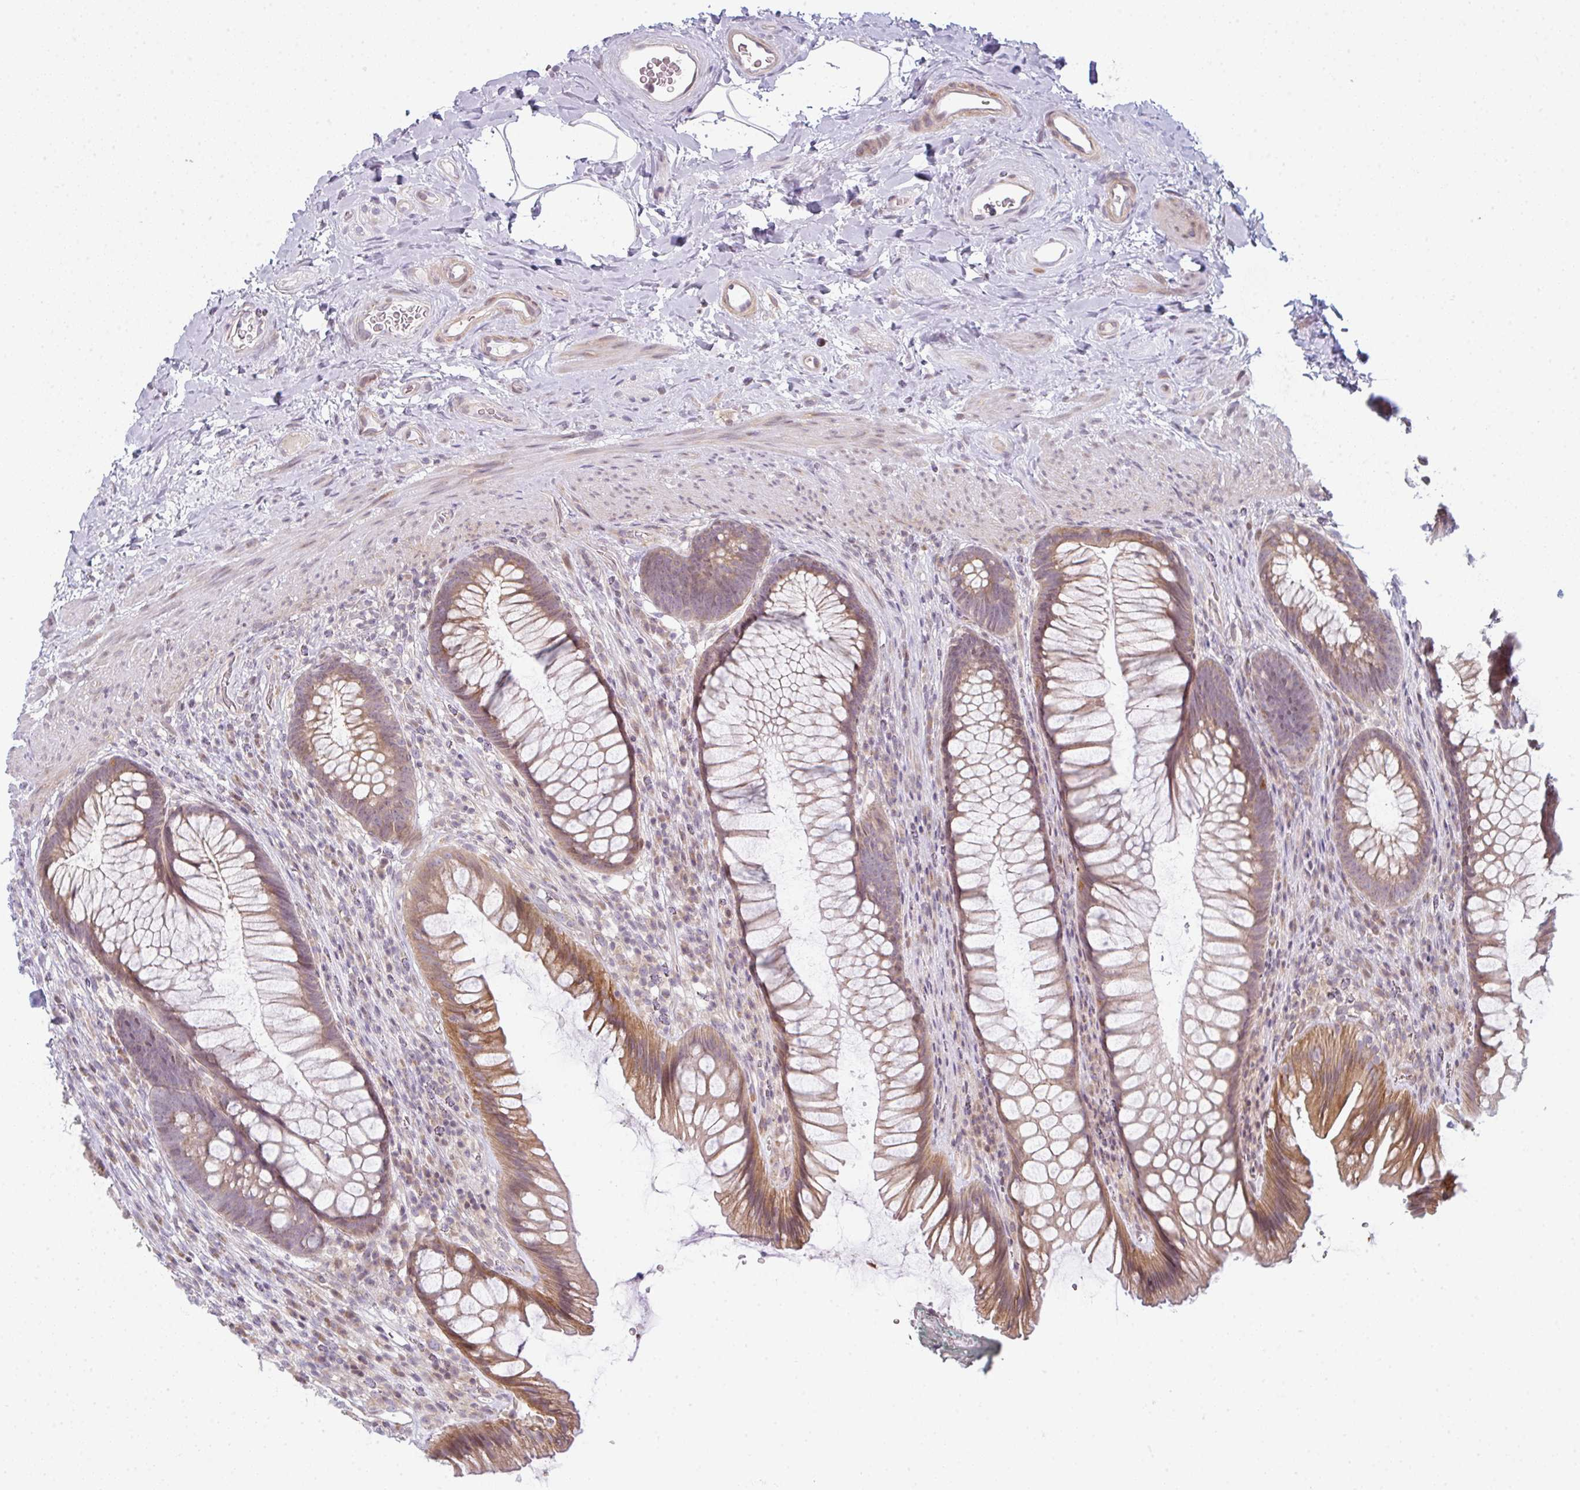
{"staining": {"intensity": "moderate", "quantity": ">75%", "location": "cytoplasmic/membranous"}, "tissue": "rectum", "cell_type": "Glandular cells", "image_type": "normal", "snomed": [{"axis": "morphology", "description": "Normal tissue, NOS"}, {"axis": "topography", "description": "Rectum"}], "caption": "DAB immunohistochemical staining of unremarkable rectum shows moderate cytoplasmic/membranous protein positivity in about >75% of glandular cells. Immunohistochemistry stains the protein of interest in brown and the nuclei are stained blue.", "gene": "TMEM237", "patient": {"sex": "male", "age": 53}}